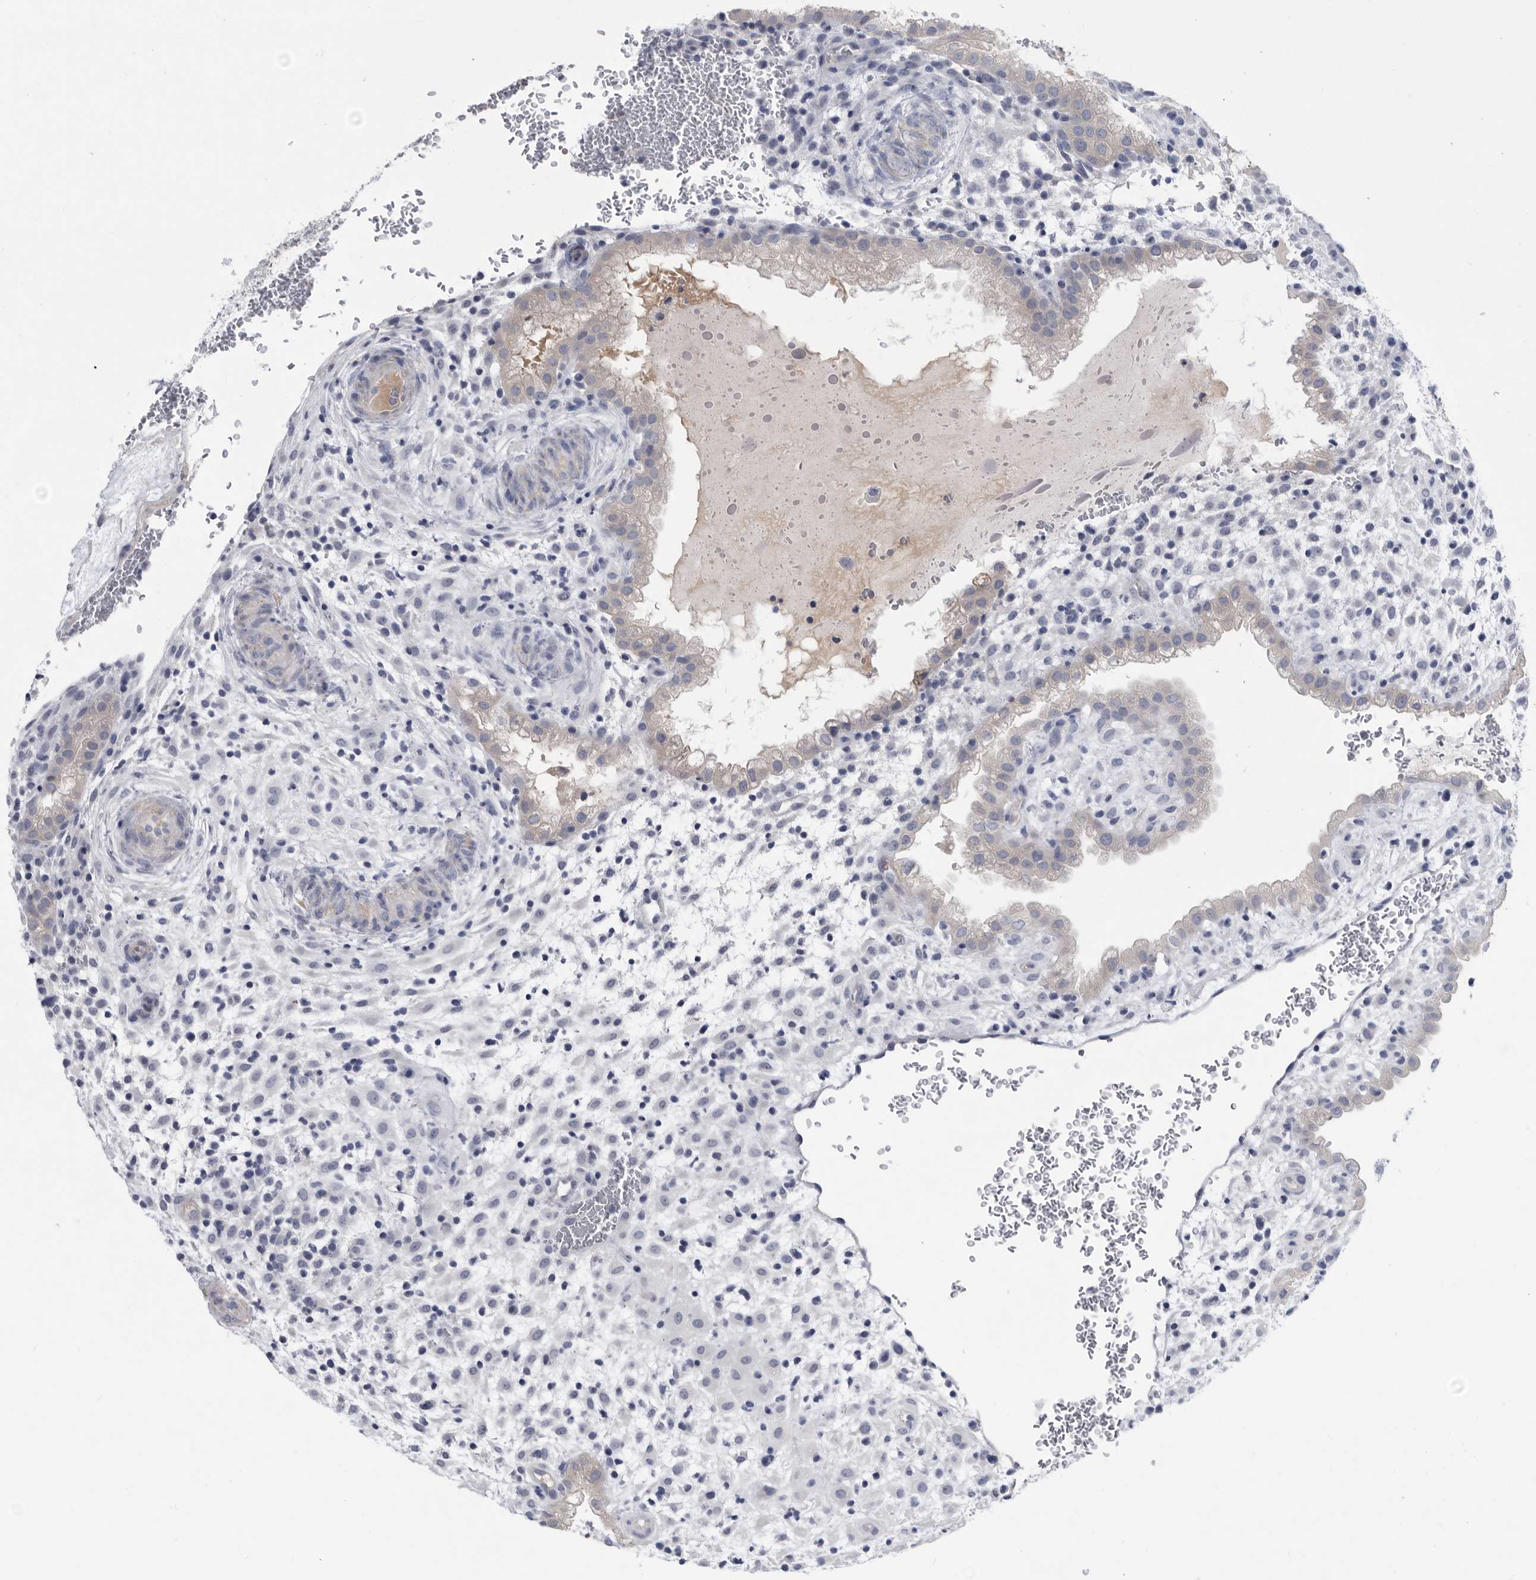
{"staining": {"intensity": "negative", "quantity": "none", "location": "none"}, "tissue": "placenta", "cell_type": "Decidual cells", "image_type": "normal", "snomed": [{"axis": "morphology", "description": "Normal tissue, NOS"}, {"axis": "topography", "description": "Placenta"}], "caption": "A high-resolution micrograph shows immunohistochemistry staining of normal placenta, which displays no significant staining in decidual cells.", "gene": "BTBD6", "patient": {"sex": "female", "age": 35}}